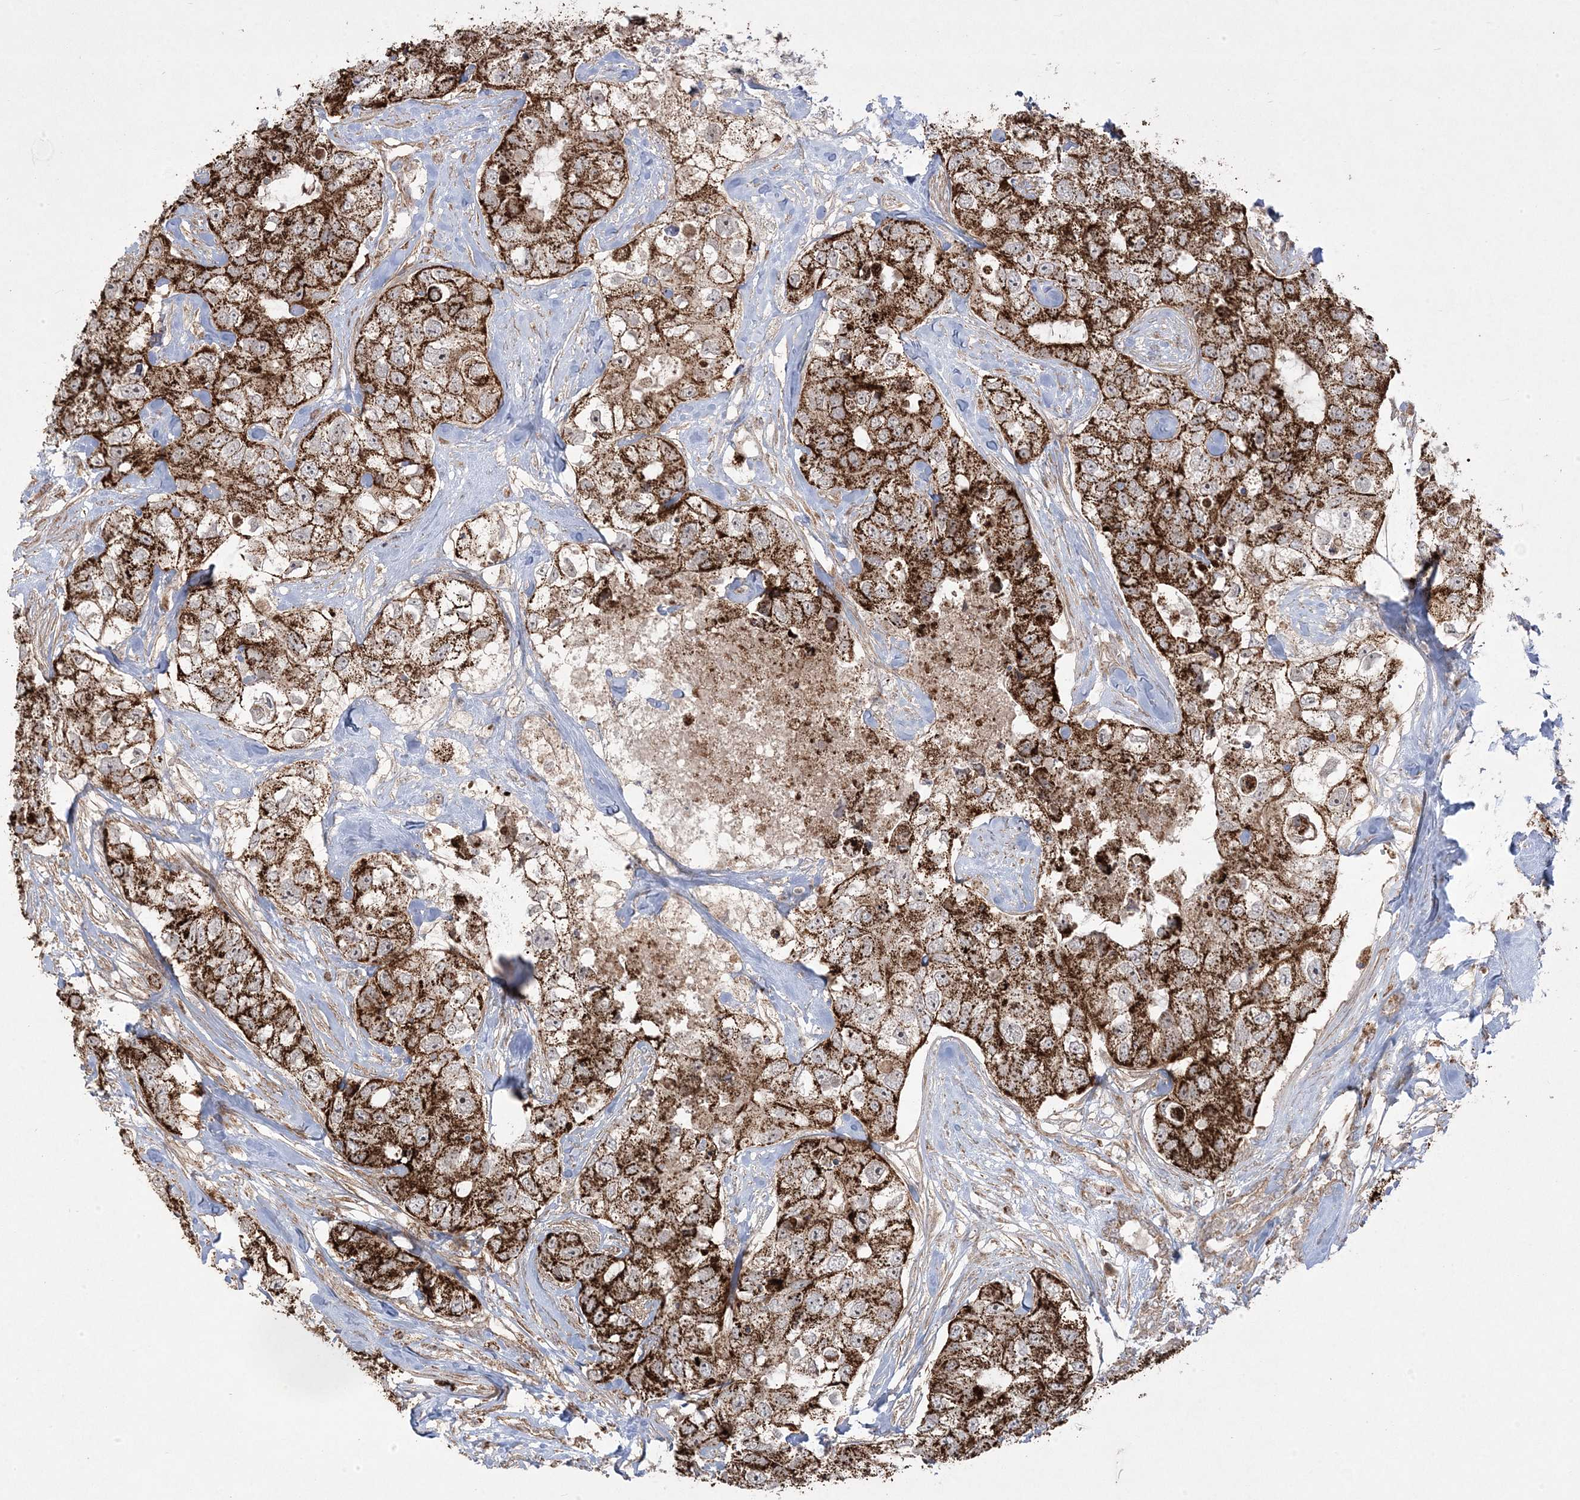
{"staining": {"intensity": "strong", "quantity": ">75%", "location": "cytoplasmic/membranous"}, "tissue": "breast cancer", "cell_type": "Tumor cells", "image_type": "cancer", "snomed": [{"axis": "morphology", "description": "Duct carcinoma"}, {"axis": "topography", "description": "Breast"}], "caption": "This is a histology image of immunohistochemistry staining of breast infiltrating ductal carcinoma, which shows strong expression in the cytoplasmic/membranous of tumor cells.", "gene": "CLUAP1", "patient": {"sex": "female", "age": 62}}